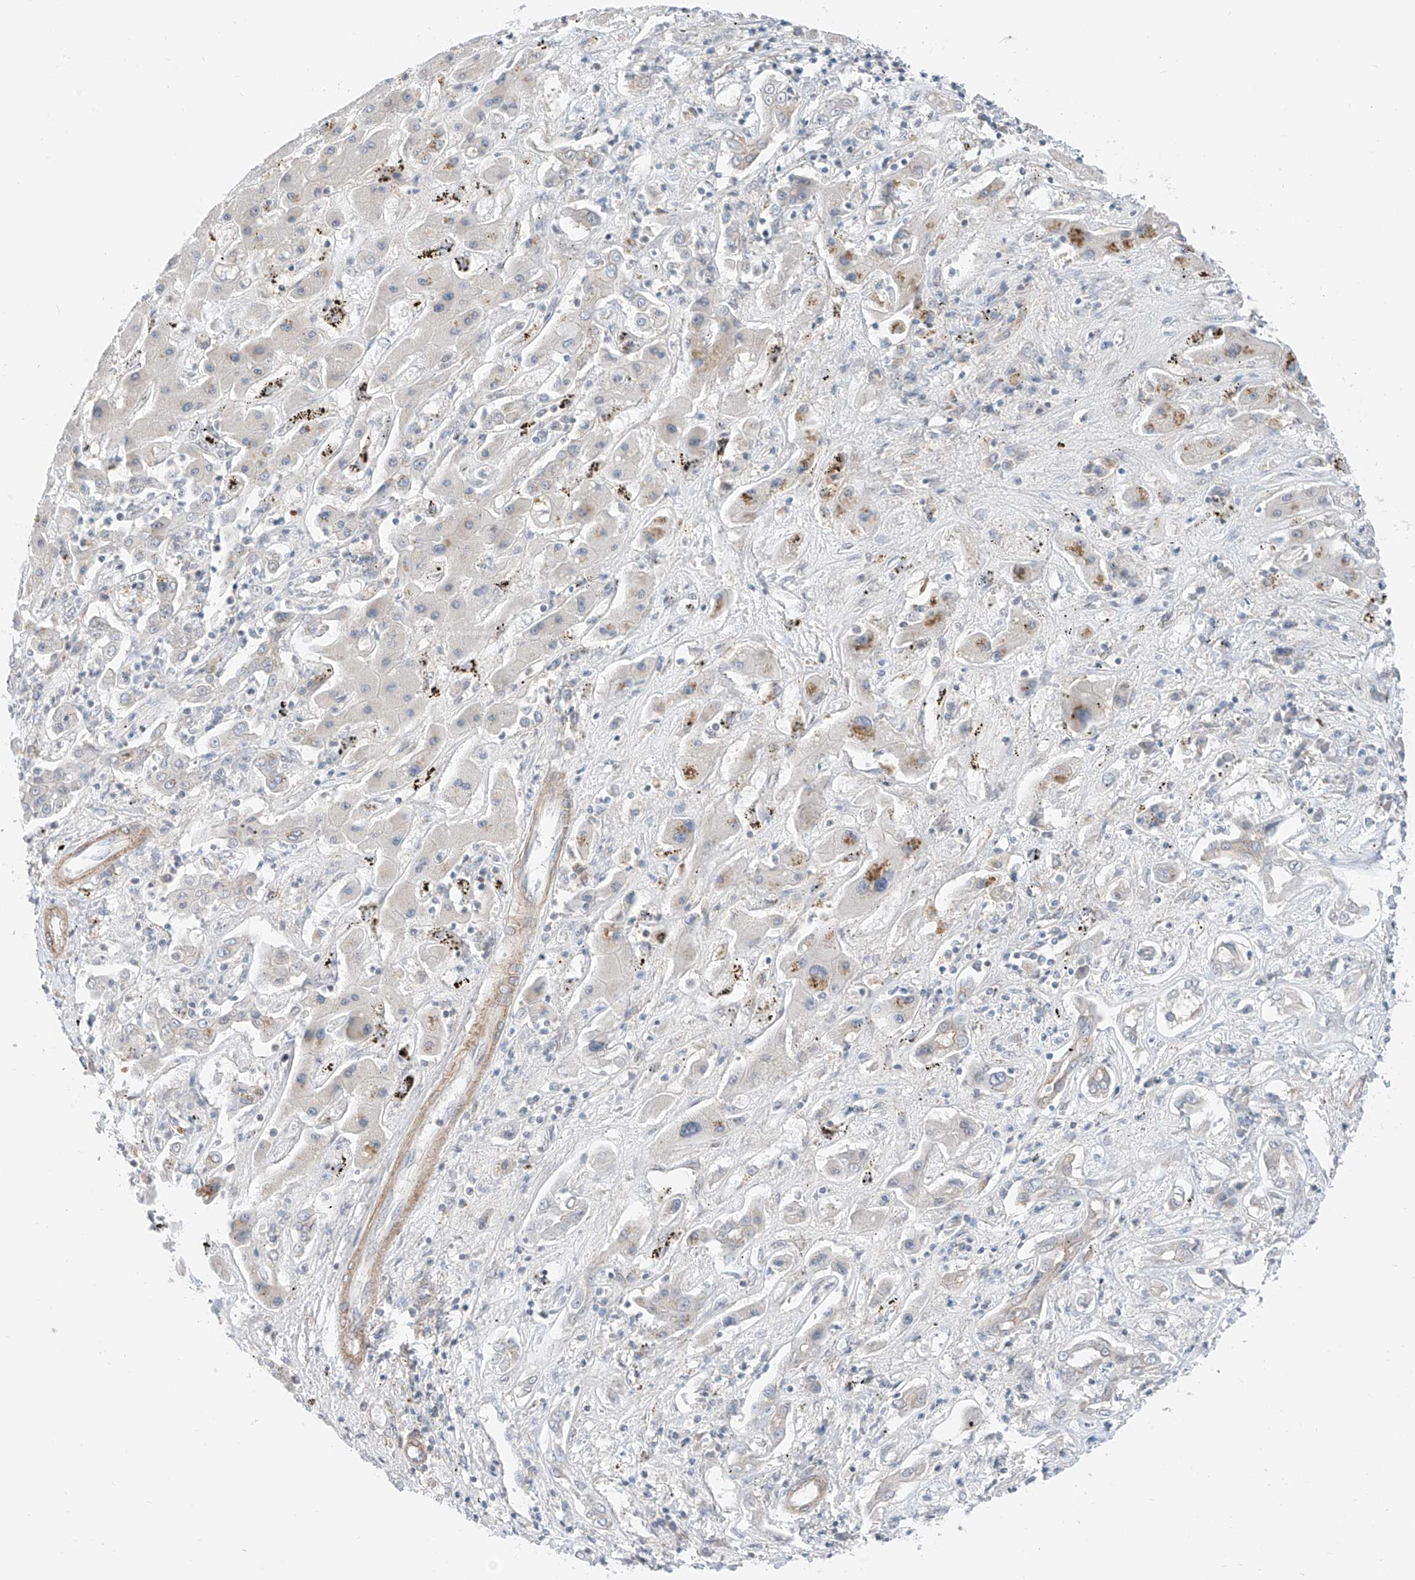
{"staining": {"intensity": "negative", "quantity": "none", "location": "none"}, "tissue": "liver cancer", "cell_type": "Tumor cells", "image_type": "cancer", "snomed": [{"axis": "morphology", "description": "Cholangiocarcinoma"}, {"axis": "topography", "description": "Liver"}], "caption": "Human liver cancer (cholangiocarcinoma) stained for a protein using immunohistochemistry demonstrates no expression in tumor cells.", "gene": "ABLIM2", "patient": {"sex": "male", "age": 67}}